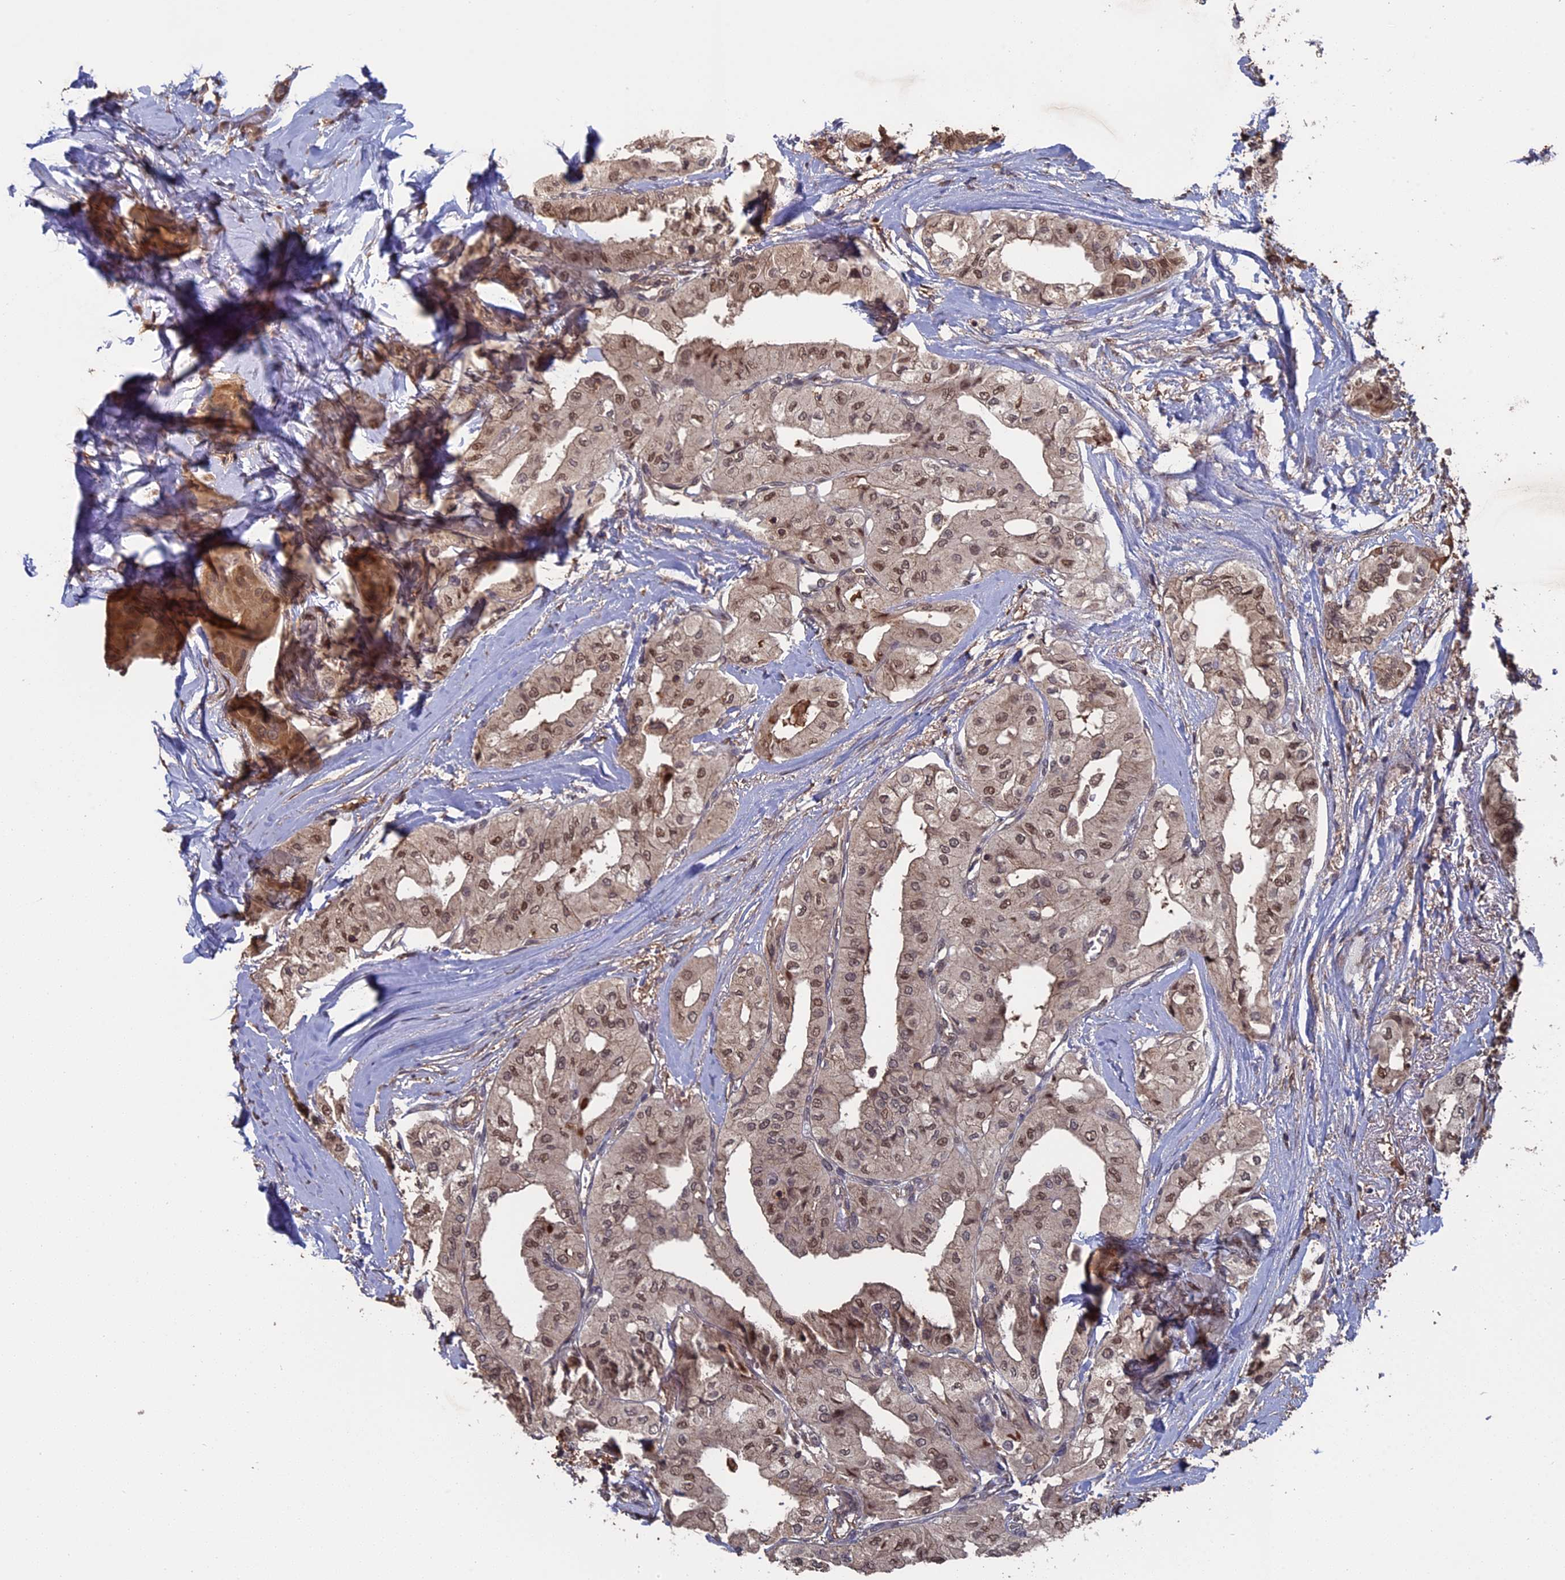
{"staining": {"intensity": "moderate", "quantity": ">75%", "location": "nuclear"}, "tissue": "thyroid cancer", "cell_type": "Tumor cells", "image_type": "cancer", "snomed": [{"axis": "morphology", "description": "Papillary adenocarcinoma, NOS"}, {"axis": "topography", "description": "Thyroid gland"}], "caption": "Tumor cells display moderate nuclear positivity in approximately >75% of cells in papillary adenocarcinoma (thyroid). The staining was performed using DAB (3,3'-diaminobenzidine) to visualize the protein expression in brown, while the nuclei were stained in blue with hematoxylin (Magnification: 20x).", "gene": "MYBL2", "patient": {"sex": "female", "age": 59}}